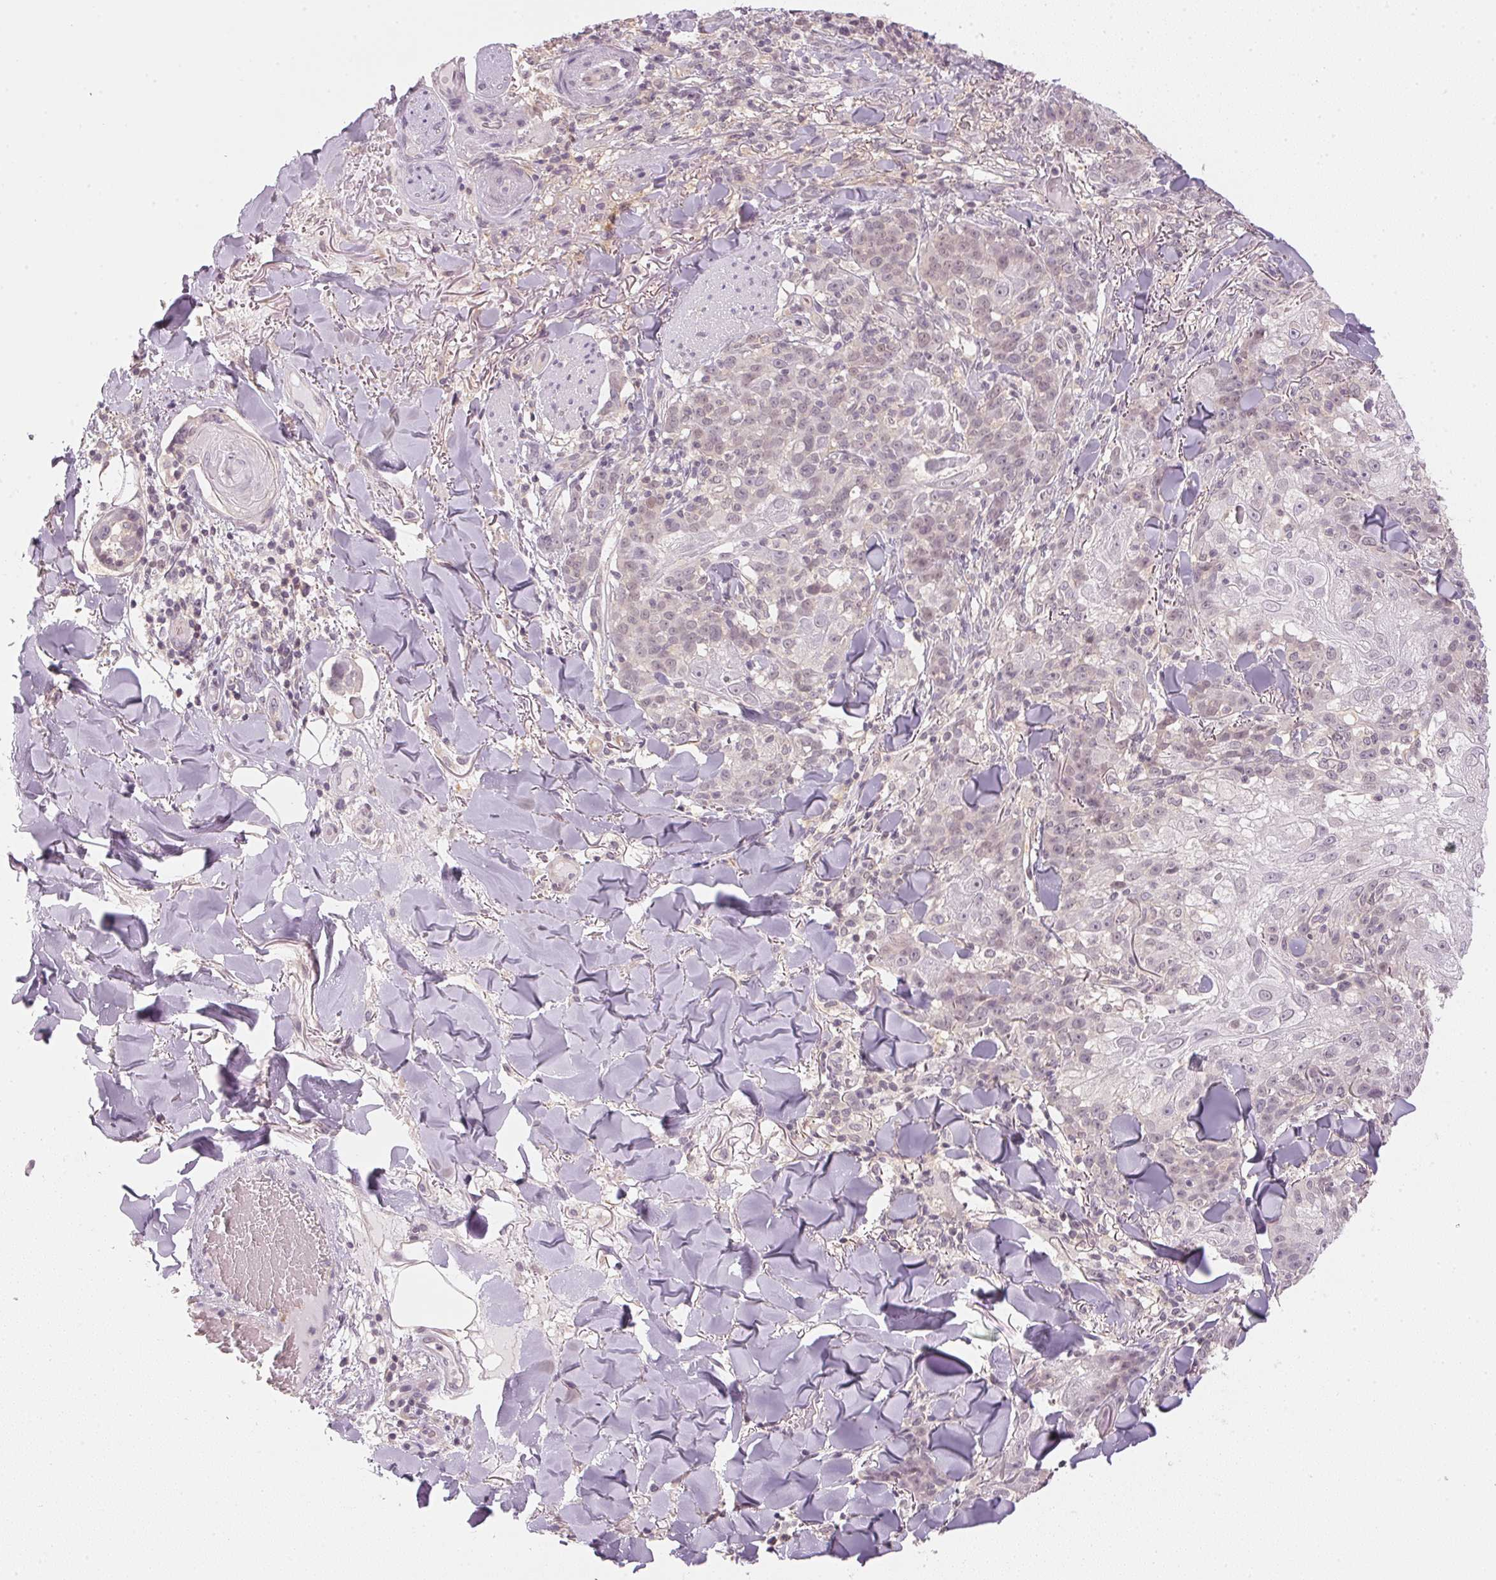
{"staining": {"intensity": "weak", "quantity": "25%-75%", "location": "nuclear"}, "tissue": "skin cancer", "cell_type": "Tumor cells", "image_type": "cancer", "snomed": [{"axis": "morphology", "description": "Normal tissue, NOS"}, {"axis": "morphology", "description": "Squamous cell carcinoma, NOS"}, {"axis": "topography", "description": "Skin"}], "caption": "Skin squamous cell carcinoma stained for a protein demonstrates weak nuclear positivity in tumor cells. The staining was performed using DAB (3,3'-diaminobenzidine), with brown indicating positive protein expression. Nuclei are stained blue with hematoxylin.", "gene": "KPRP", "patient": {"sex": "female", "age": 83}}